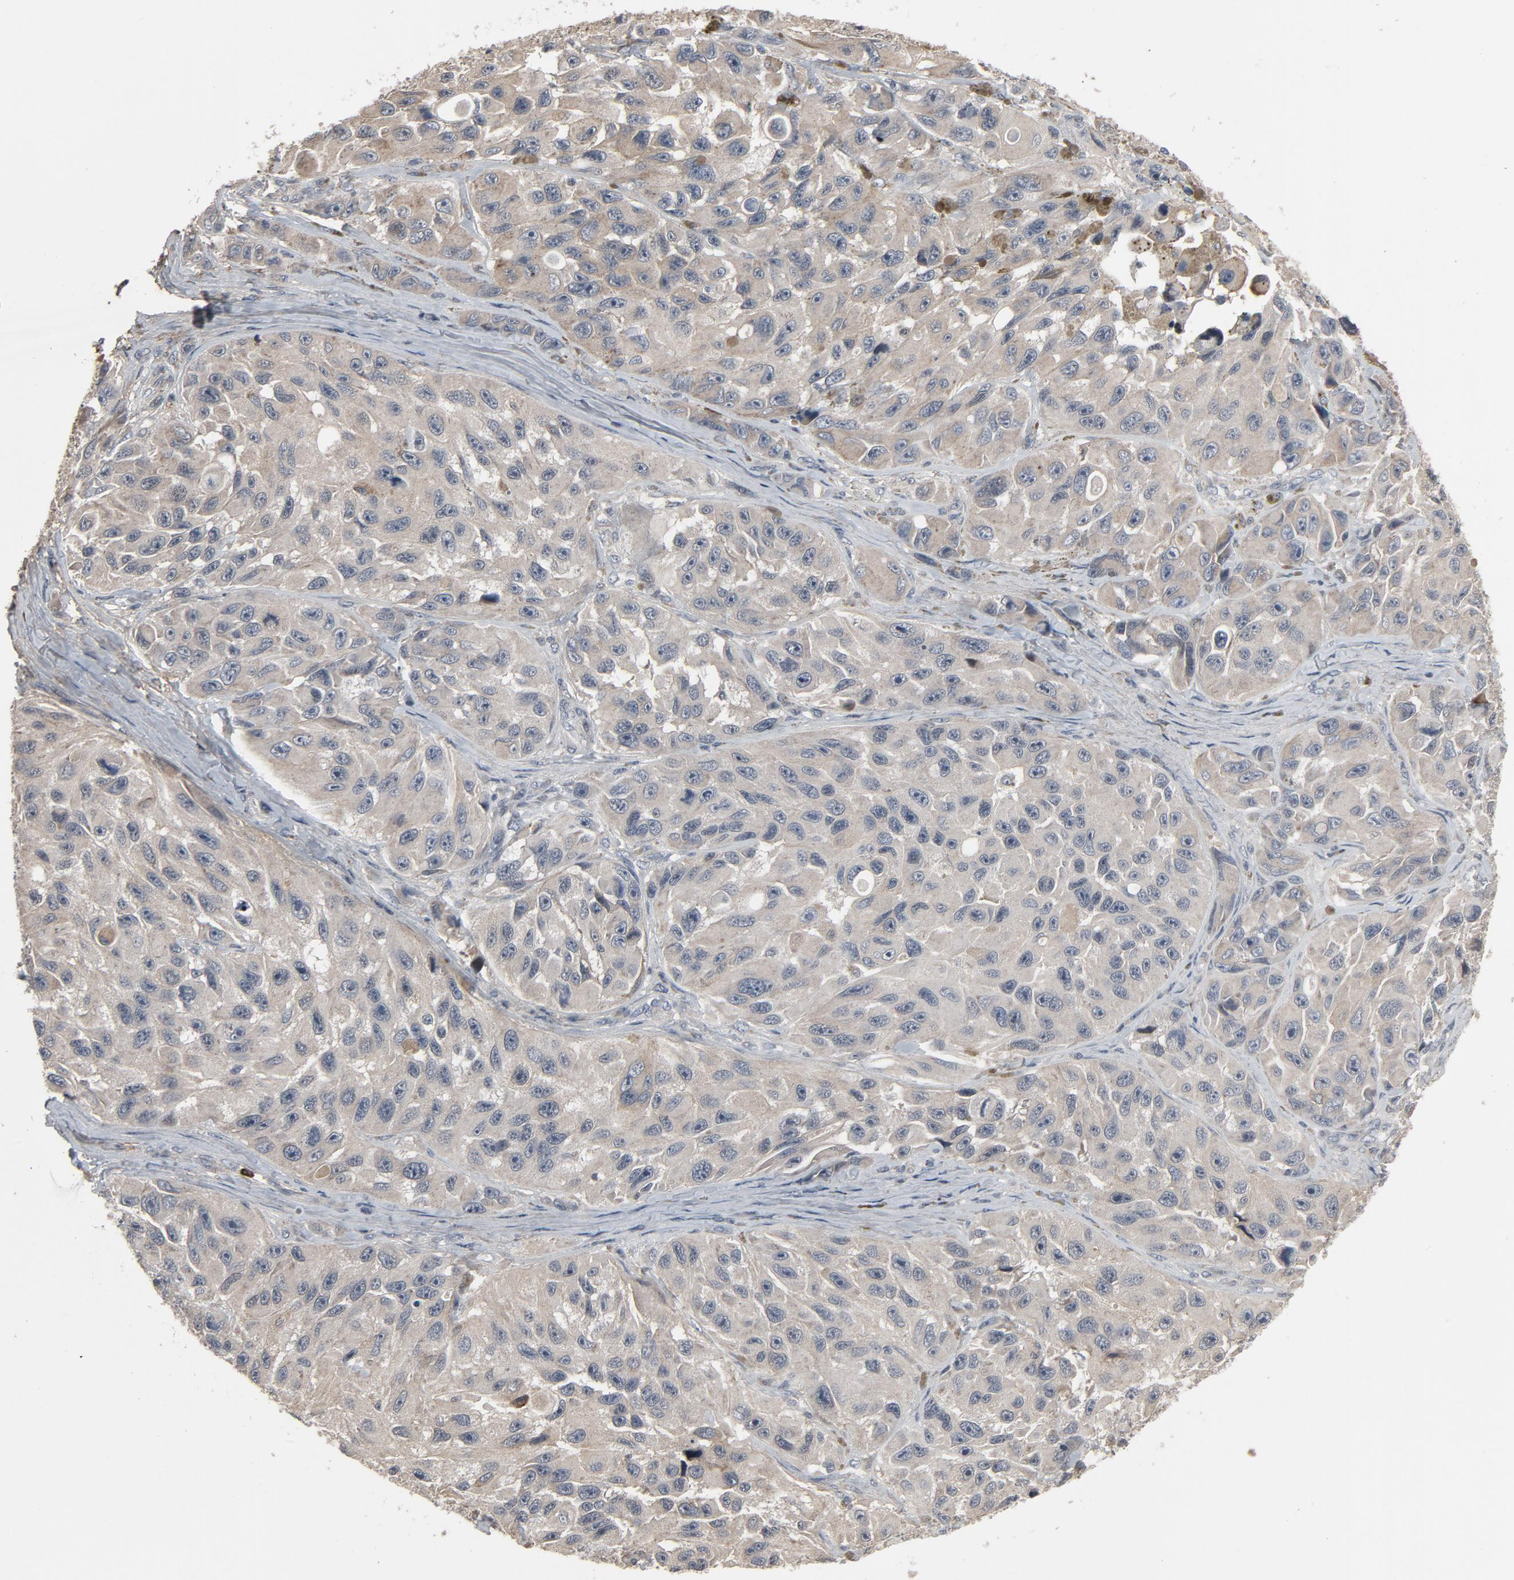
{"staining": {"intensity": "negative", "quantity": "none", "location": "none"}, "tissue": "melanoma", "cell_type": "Tumor cells", "image_type": "cancer", "snomed": [{"axis": "morphology", "description": "Malignant melanoma, NOS"}, {"axis": "topography", "description": "Skin"}], "caption": "Protein analysis of melanoma demonstrates no significant expression in tumor cells.", "gene": "PDZD4", "patient": {"sex": "female", "age": 73}}